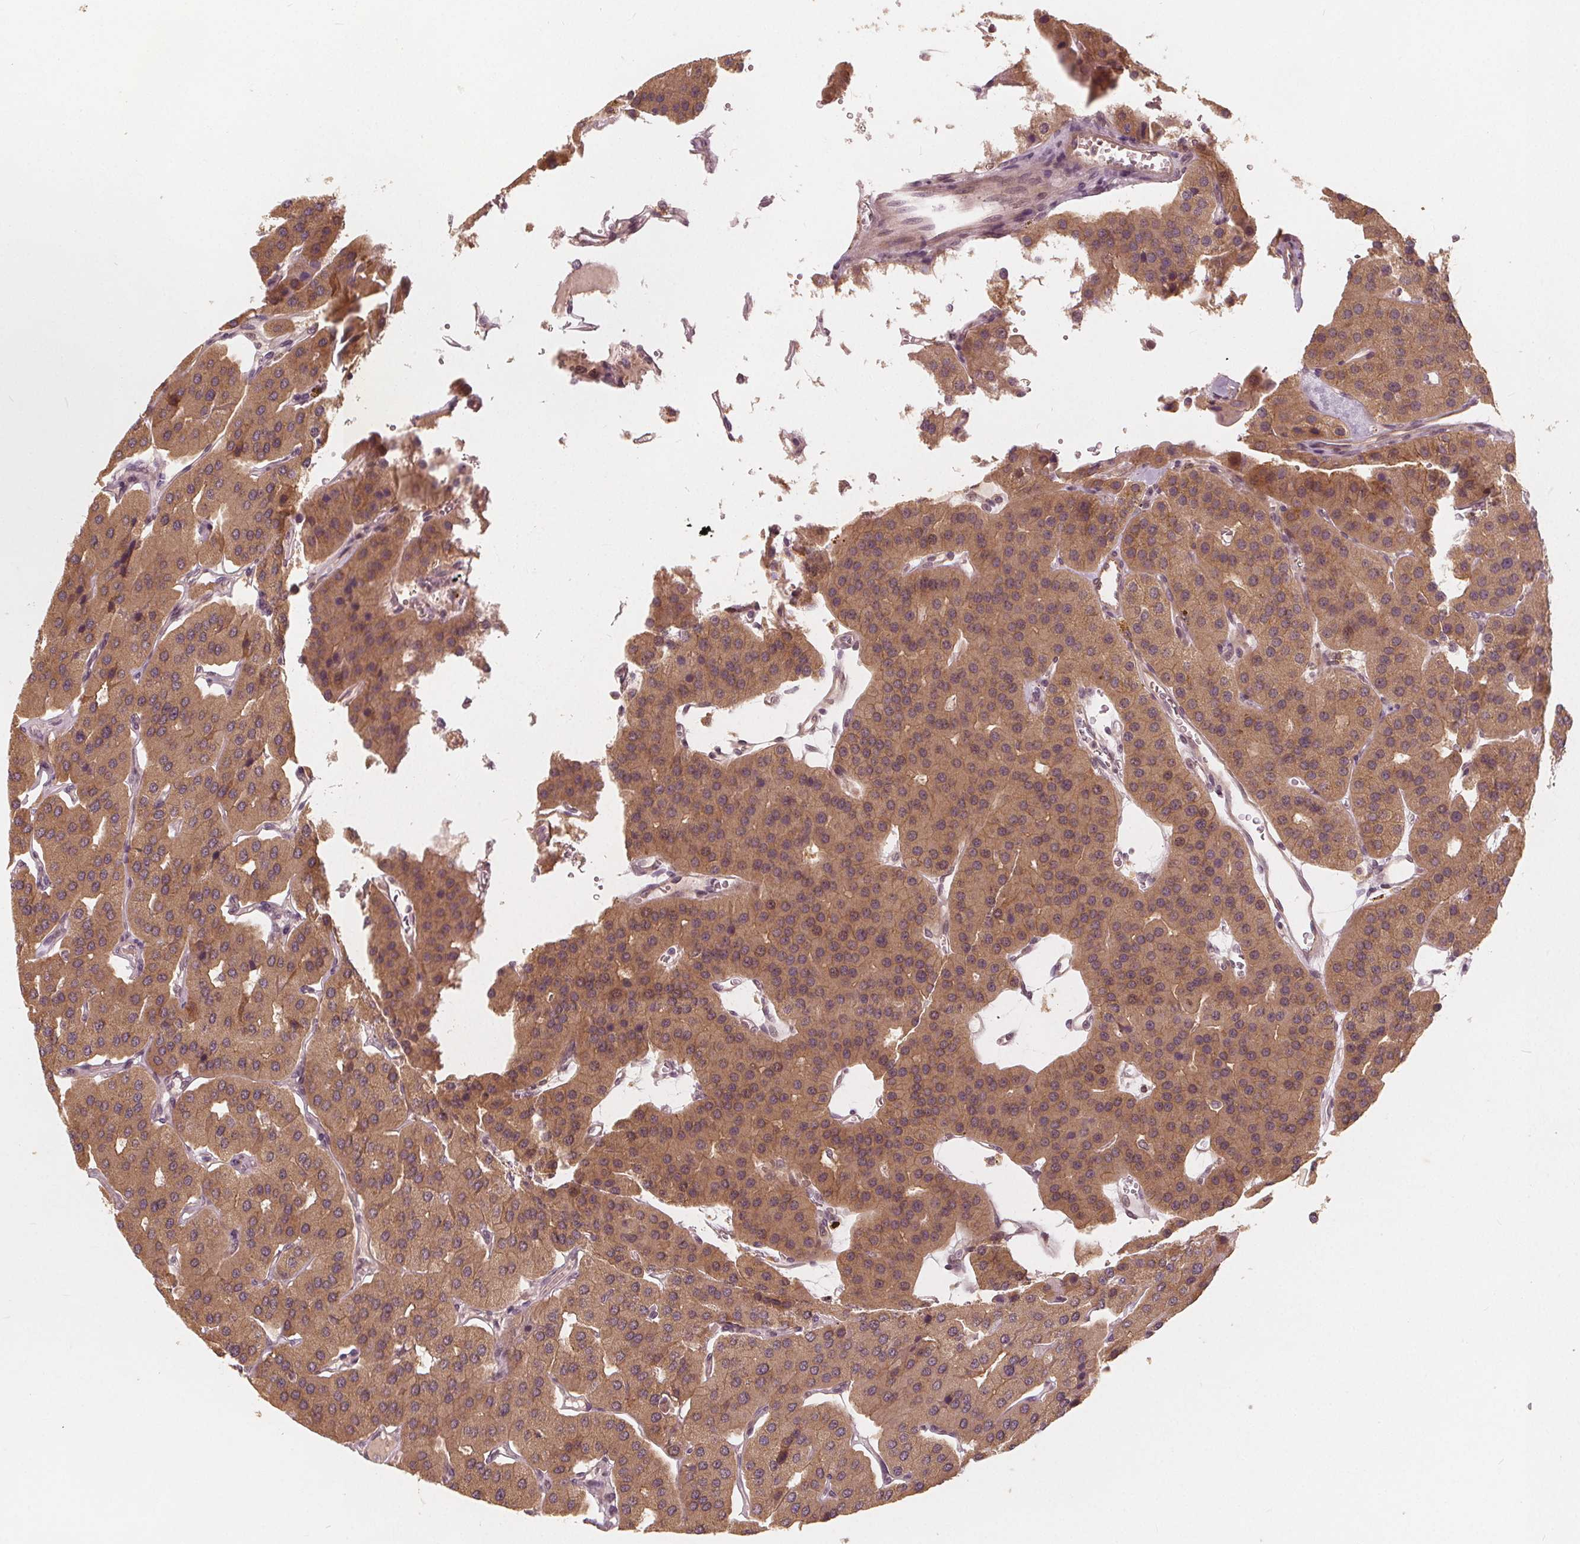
{"staining": {"intensity": "moderate", "quantity": ">75%", "location": "cytoplasmic/membranous"}, "tissue": "parathyroid gland", "cell_type": "Glandular cells", "image_type": "normal", "snomed": [{"axis": "morphology", "description": "Normal tissue, NOS"}, {"axis": "morphology", "description": "Adenoma, NOS"}, {"axis": "topography", "description": "Parathyroid gland"}], "caption": "Protein staining of normal parathyroid gland displays moderate cytoplasmic/membranous staining in approximately >75% of glandular cells. Nuclei are stained in blue.", "gene": "SNX12", "patient": {"sex": "female", "age": 86}}